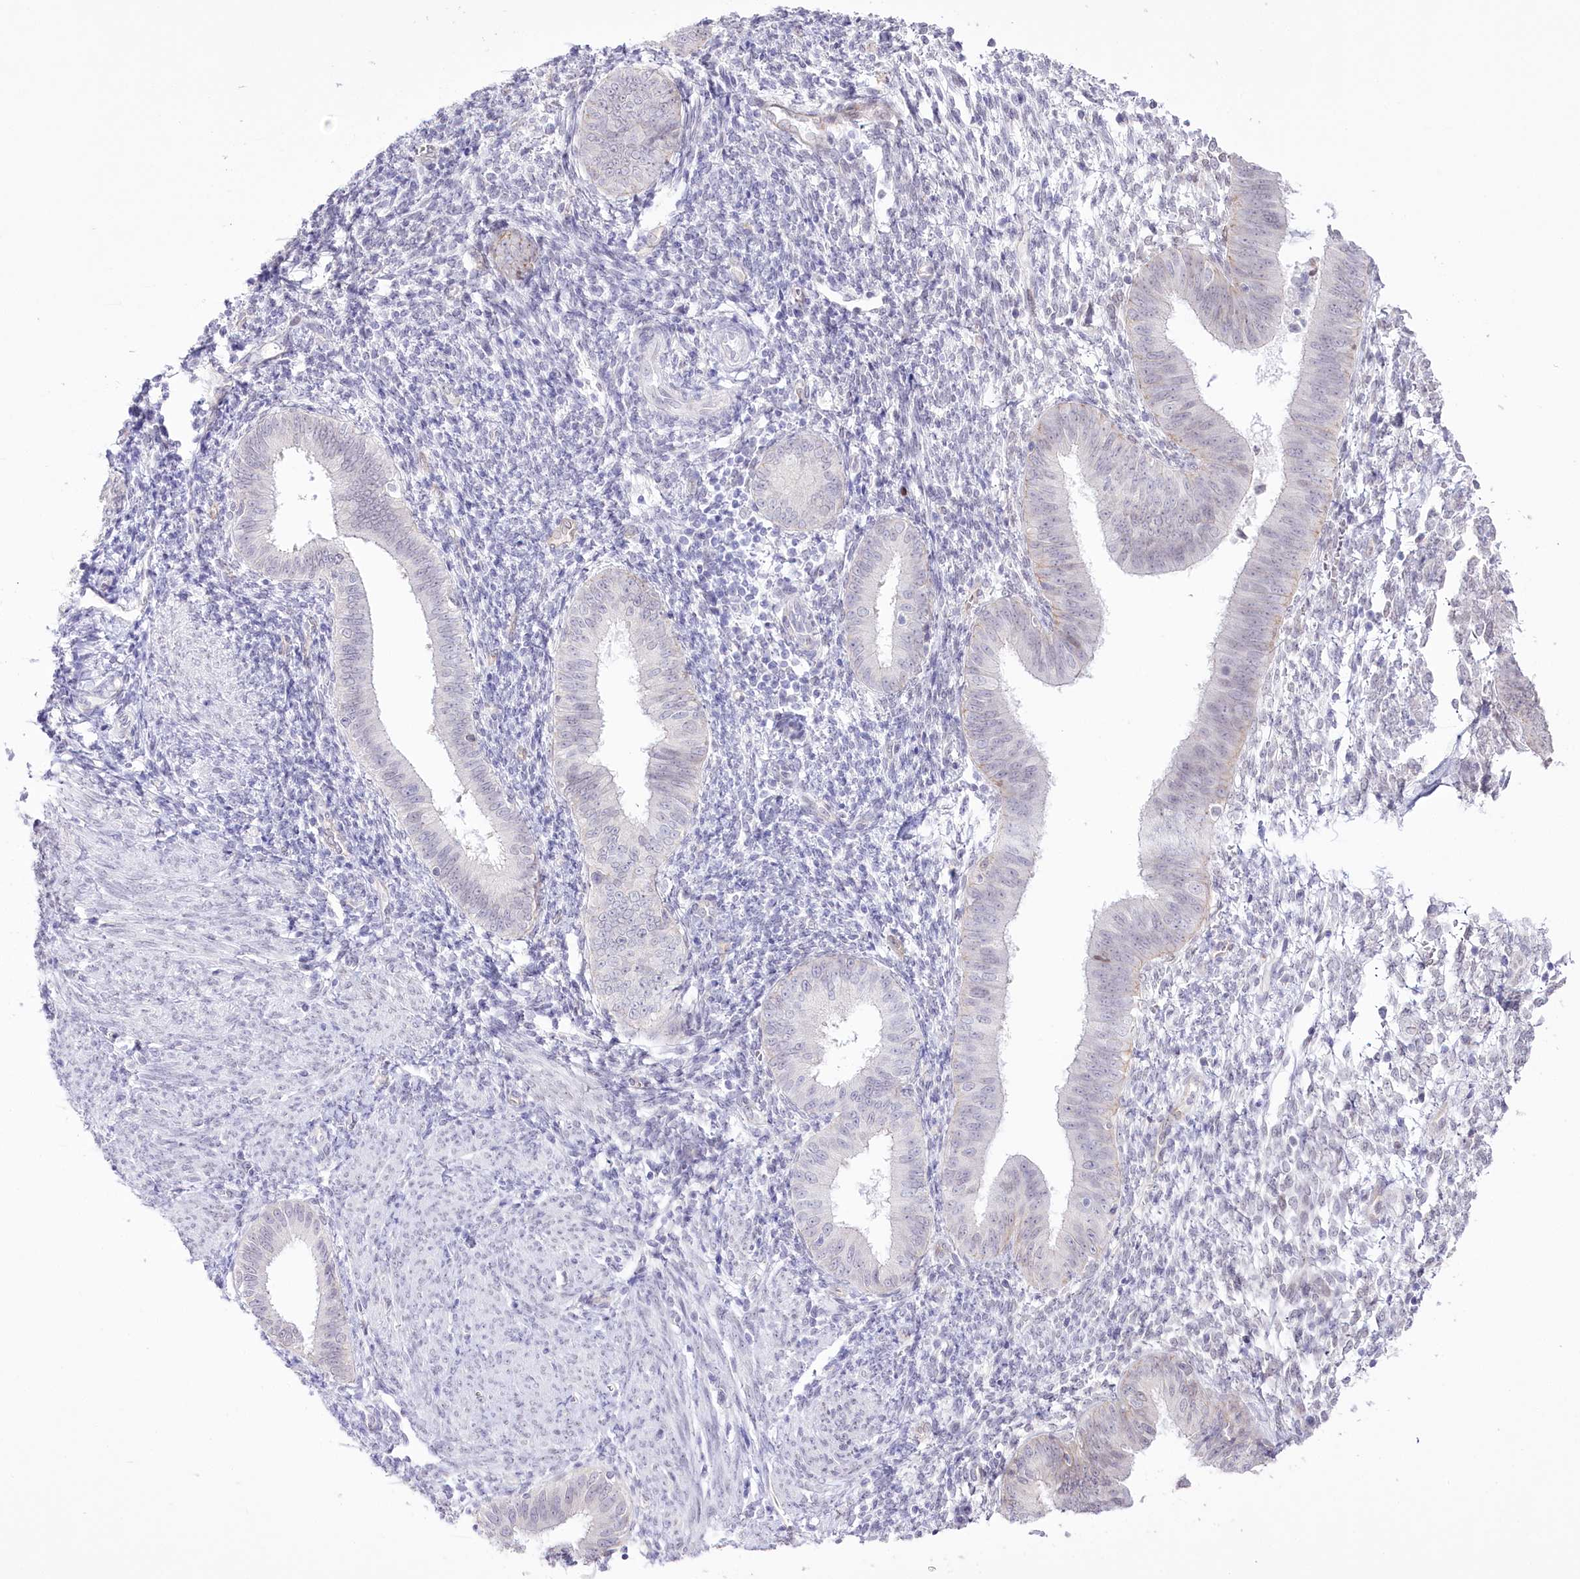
{"staining": {"intensity": "negative", "quantity": "none", "location": "none"}, "tissue": "endometrium", "cell_type": "Cells in endometrial stroma", "image_type": "normal", "snomed": [{"axis": "morphology", "description": "Normal tissue, NOS"}, {"axis": "topography", "description": "Uterus"}, {"axis": "topography", "description": "Endometrium"}], "caption": "High power microscopy micrograph of an IHC image of unremarkable endometrium, revealing no significant staining in cells in endometrial stroma. The staining was performed using DAB to visualize the protein expression in brown, while the nuclei were stained in blue with hematoxylin (Magnification: 20x).", "gene": "SLC39A10", "patient": {"sex": "female", "age": 48}}